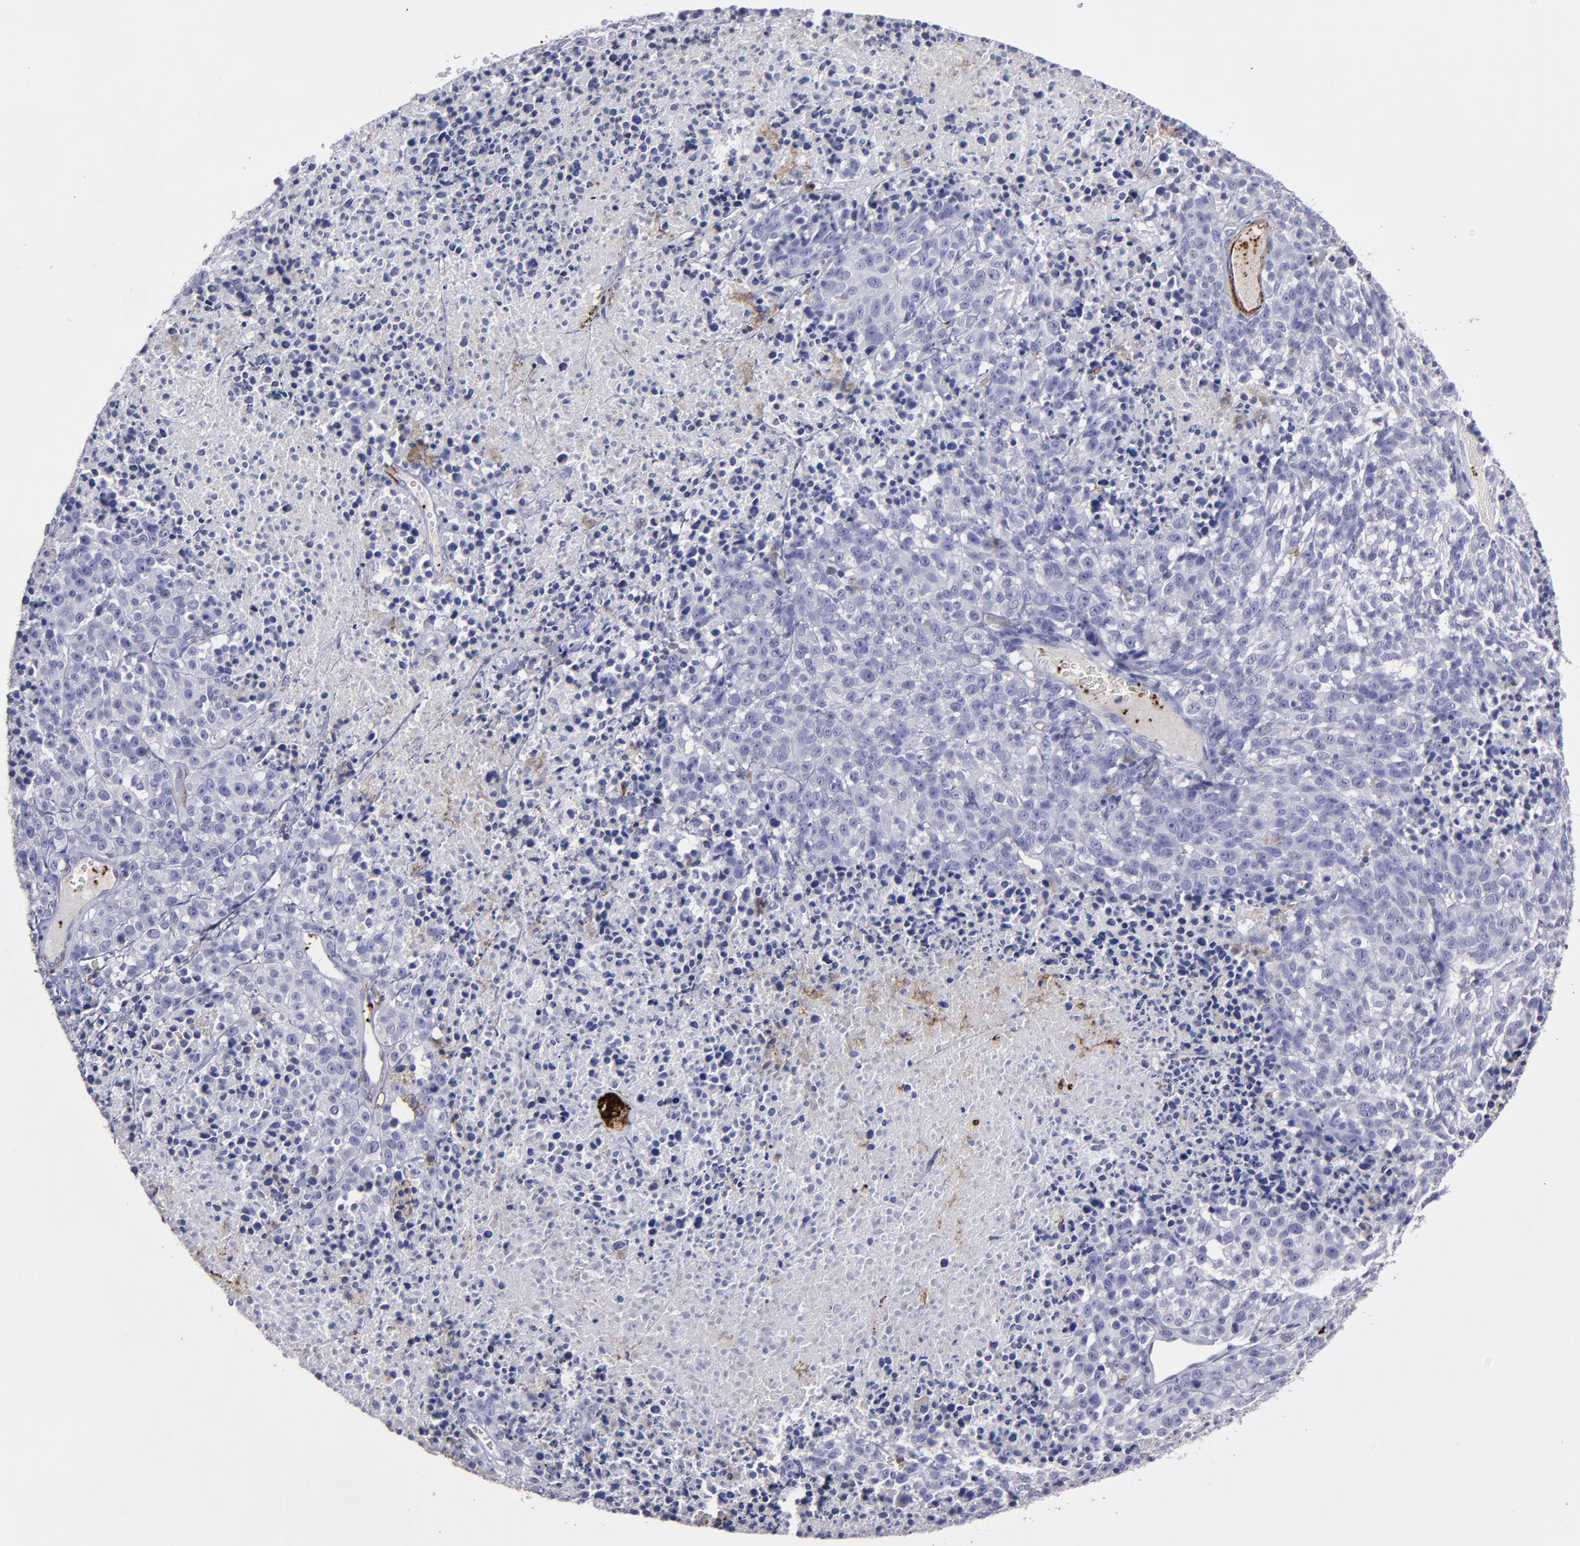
{"staining": {"intensity": "negative", "quantity": "none", "location": "none"}, "tissue": "melanoma", "cell_type": "Tumor cells", "image_type": "cancer", "snomed": [{"axis": "morphology", "description": "Malignant melanoma, Metastatic site"}, {"axis": "topography", "description": "Cerebral cortex"}], "caption": "This is a image of immunohistochemistry (IHC) staining of malignant melanoma (metastatic site), which shows no staining in tumor cells.", "gene": "CD36", "patient": {"sex": "female", "age": 52}}